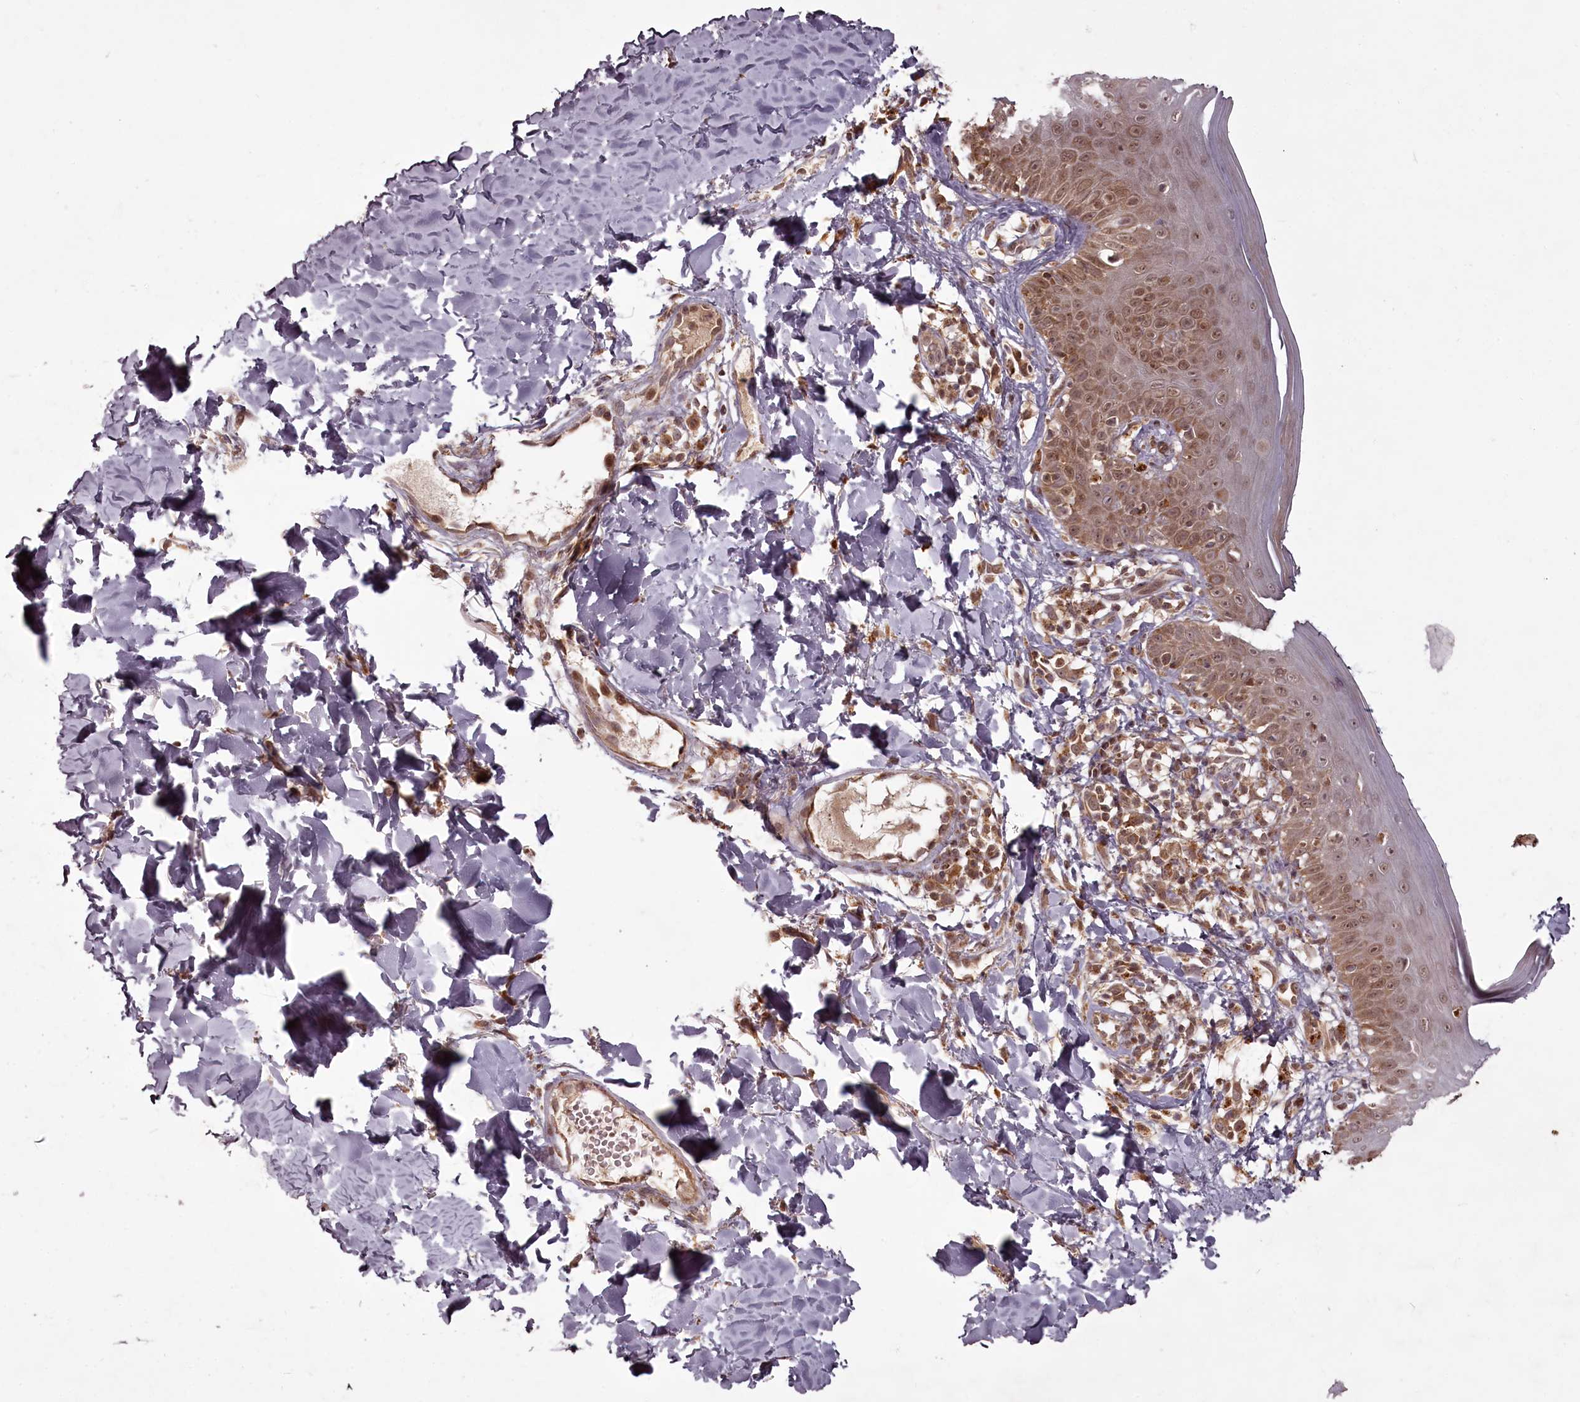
{"staining": {"intensity": "moderate", "quantity": ">75%", "location": "cytoplasmic/membranous"}, "tissue": "skin", "cell_type": "Fibroblasts", "image_type": "normal", "snomed": [{"axis": "morphology", "description": "Normal tissue, NOS"}, {"axis": "topography", "description": "Skin"}], "caption": "Skin stained with DAB (3,3'-diaminobenzidine) immunohistochemistry (IHC) exhibits medium levels of moderate cytoplasmic/membranous staining in approximately >75% of fibroblasts. (Brightfield microscopy of DAB IHC at high magnification).", "gene": "PCBP2", "patient": {"sex": "male", "age": 52}}